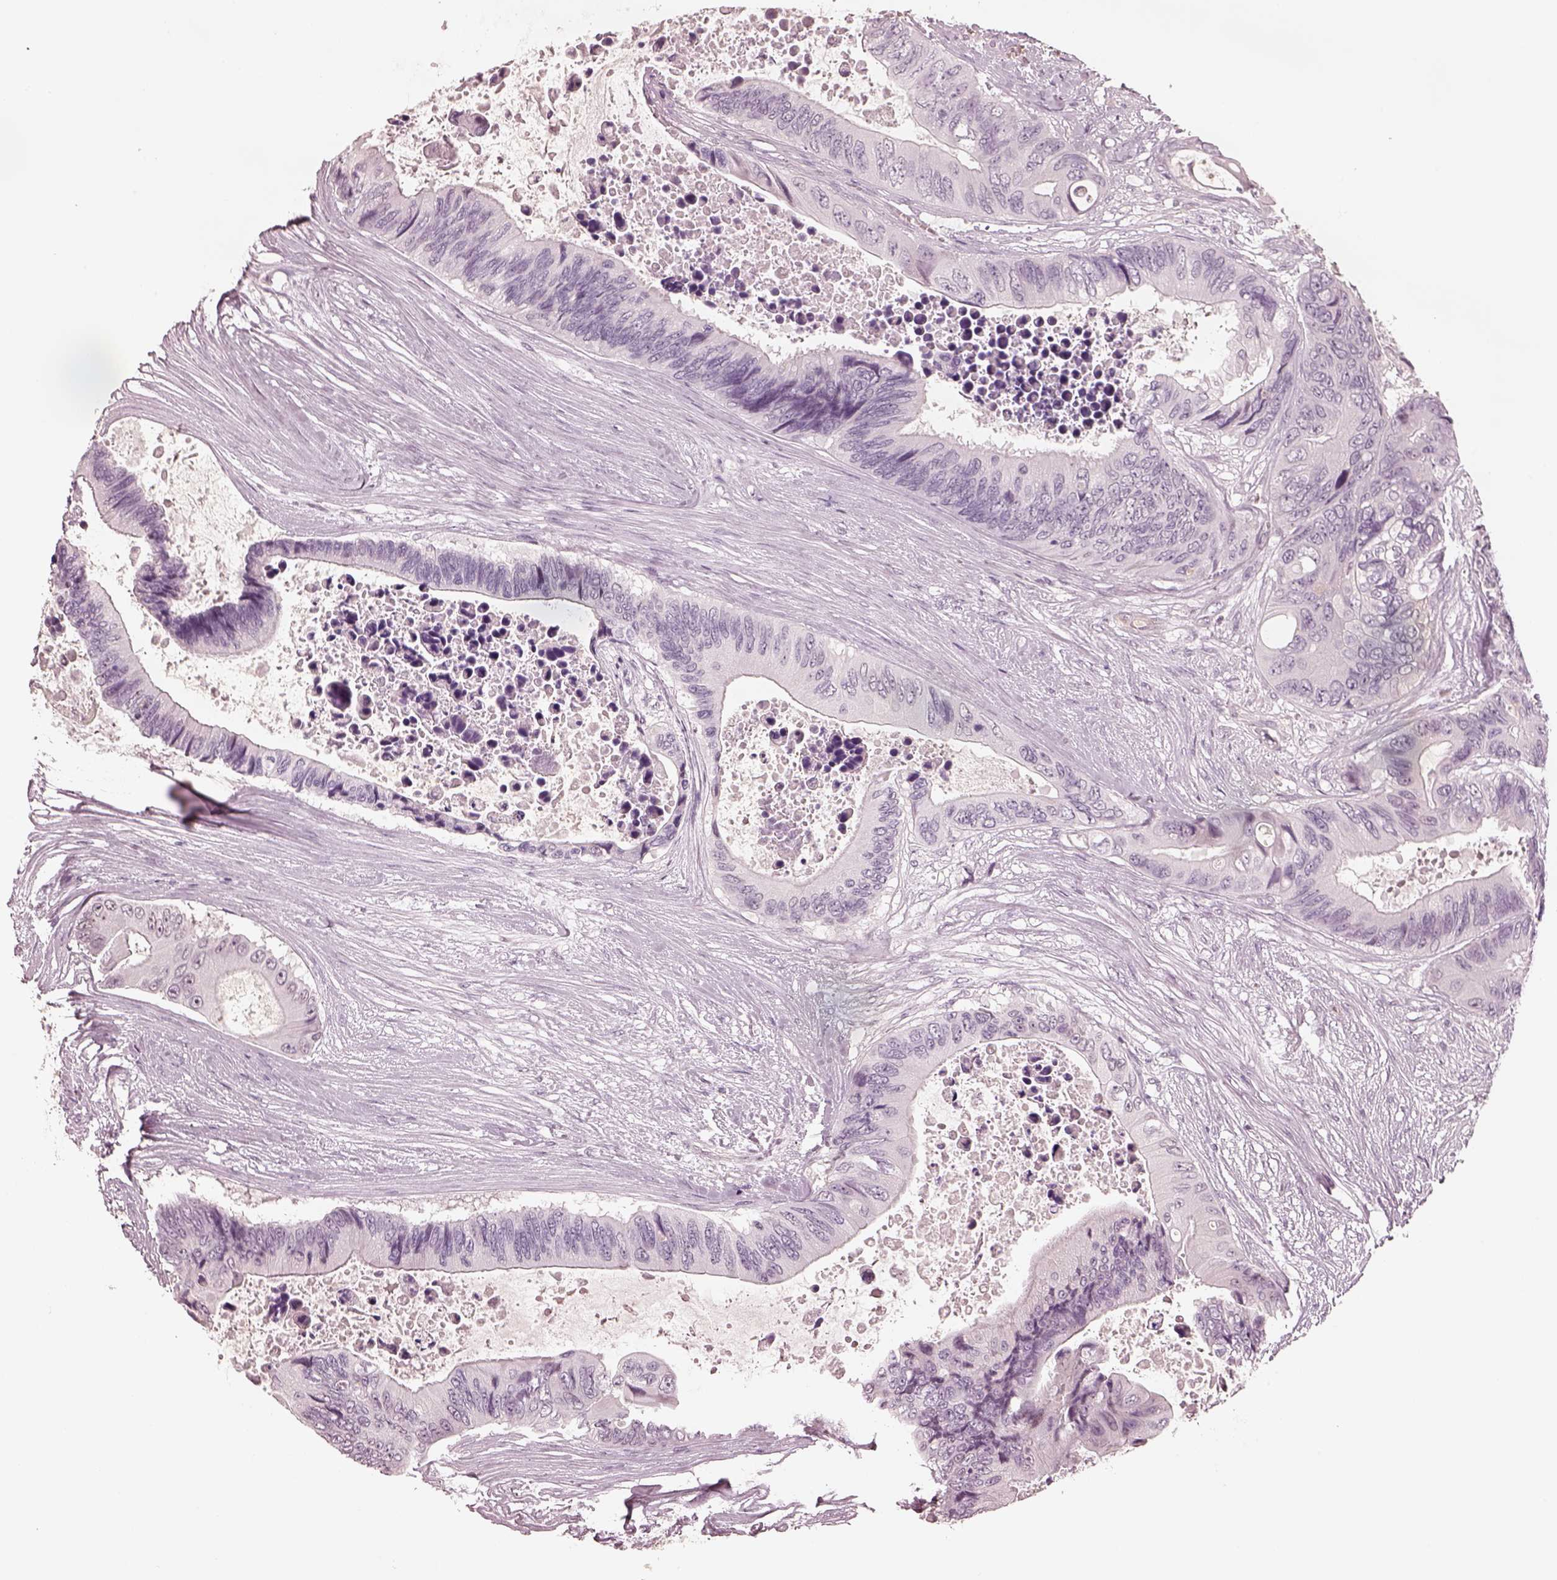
{"staining": {"intensity": "negative", "quantity": "none", "location": "none"}, "tissue": "colorectal cancer", "cell_type": "Tumor cells", "image_type": "cancer", "snomed": [{"axis": "morphology", "description": "Adenocarcinoma, NOS"}, {"axis": "topography", "description": "Rectum"}], "caption": "This is a photomicrograph of immunohistochemistry staining of colorectal cancer, which shows no positivity in tumor cells. (Immunohistochemistry (ihc), brightfield microscopy, high magnification).", "gene": "EGR4", "patient": {"sex": "male", "age": 63}}